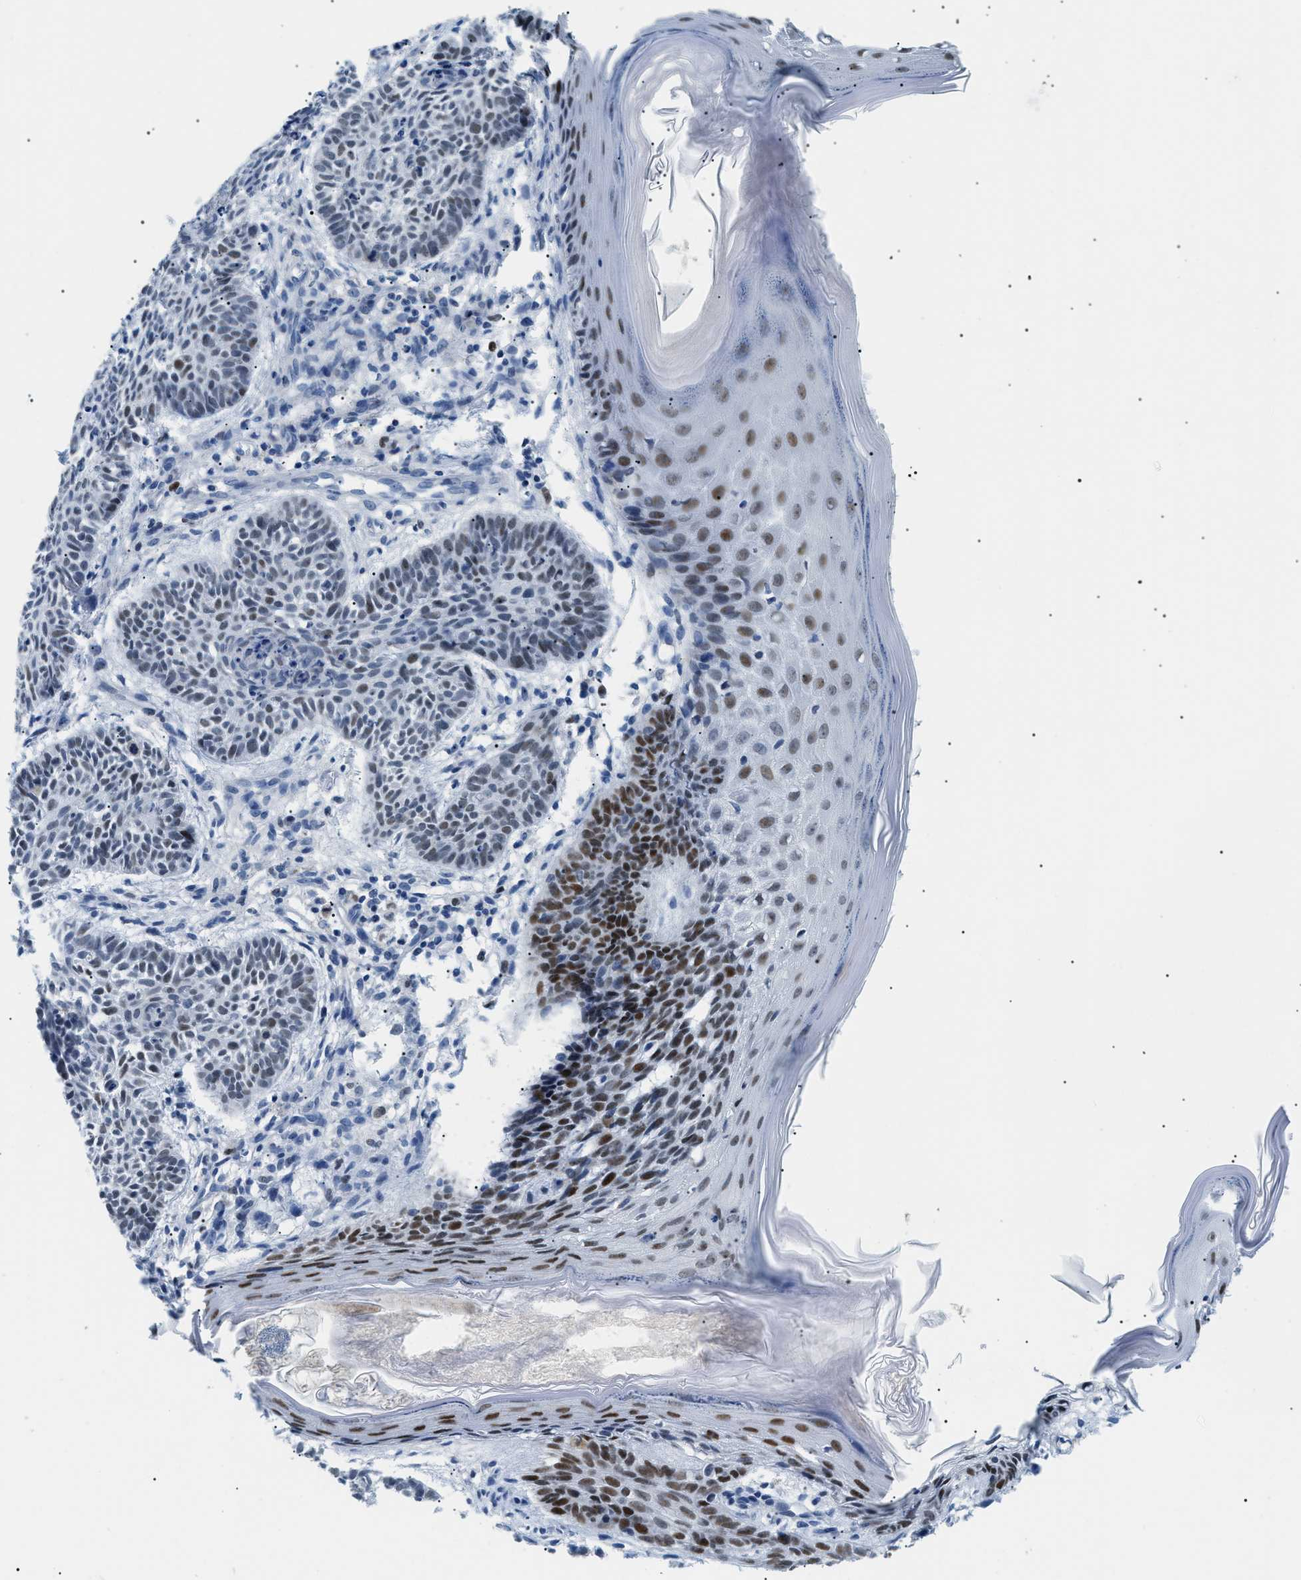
{"staining": {"intensity": "strong", "quantity": "<25%", "location": "nuclear"}, "tissue": "skin cancer", "cell_type": "Tumor cells", "image_type": "cancer", "snomed": [{"axis": "morphology", "description": "Basal cell carcinoma"}, {"axis": "topography", "description": "Skin"}], "caption": "Human basal cell carcinoma (skin) stained with a brown dye shows strong nuclear positive staining in approximately <25% of tumor cells.", "gene": "SMARCC1", "patient": {"sex": "male", "age": 60}}